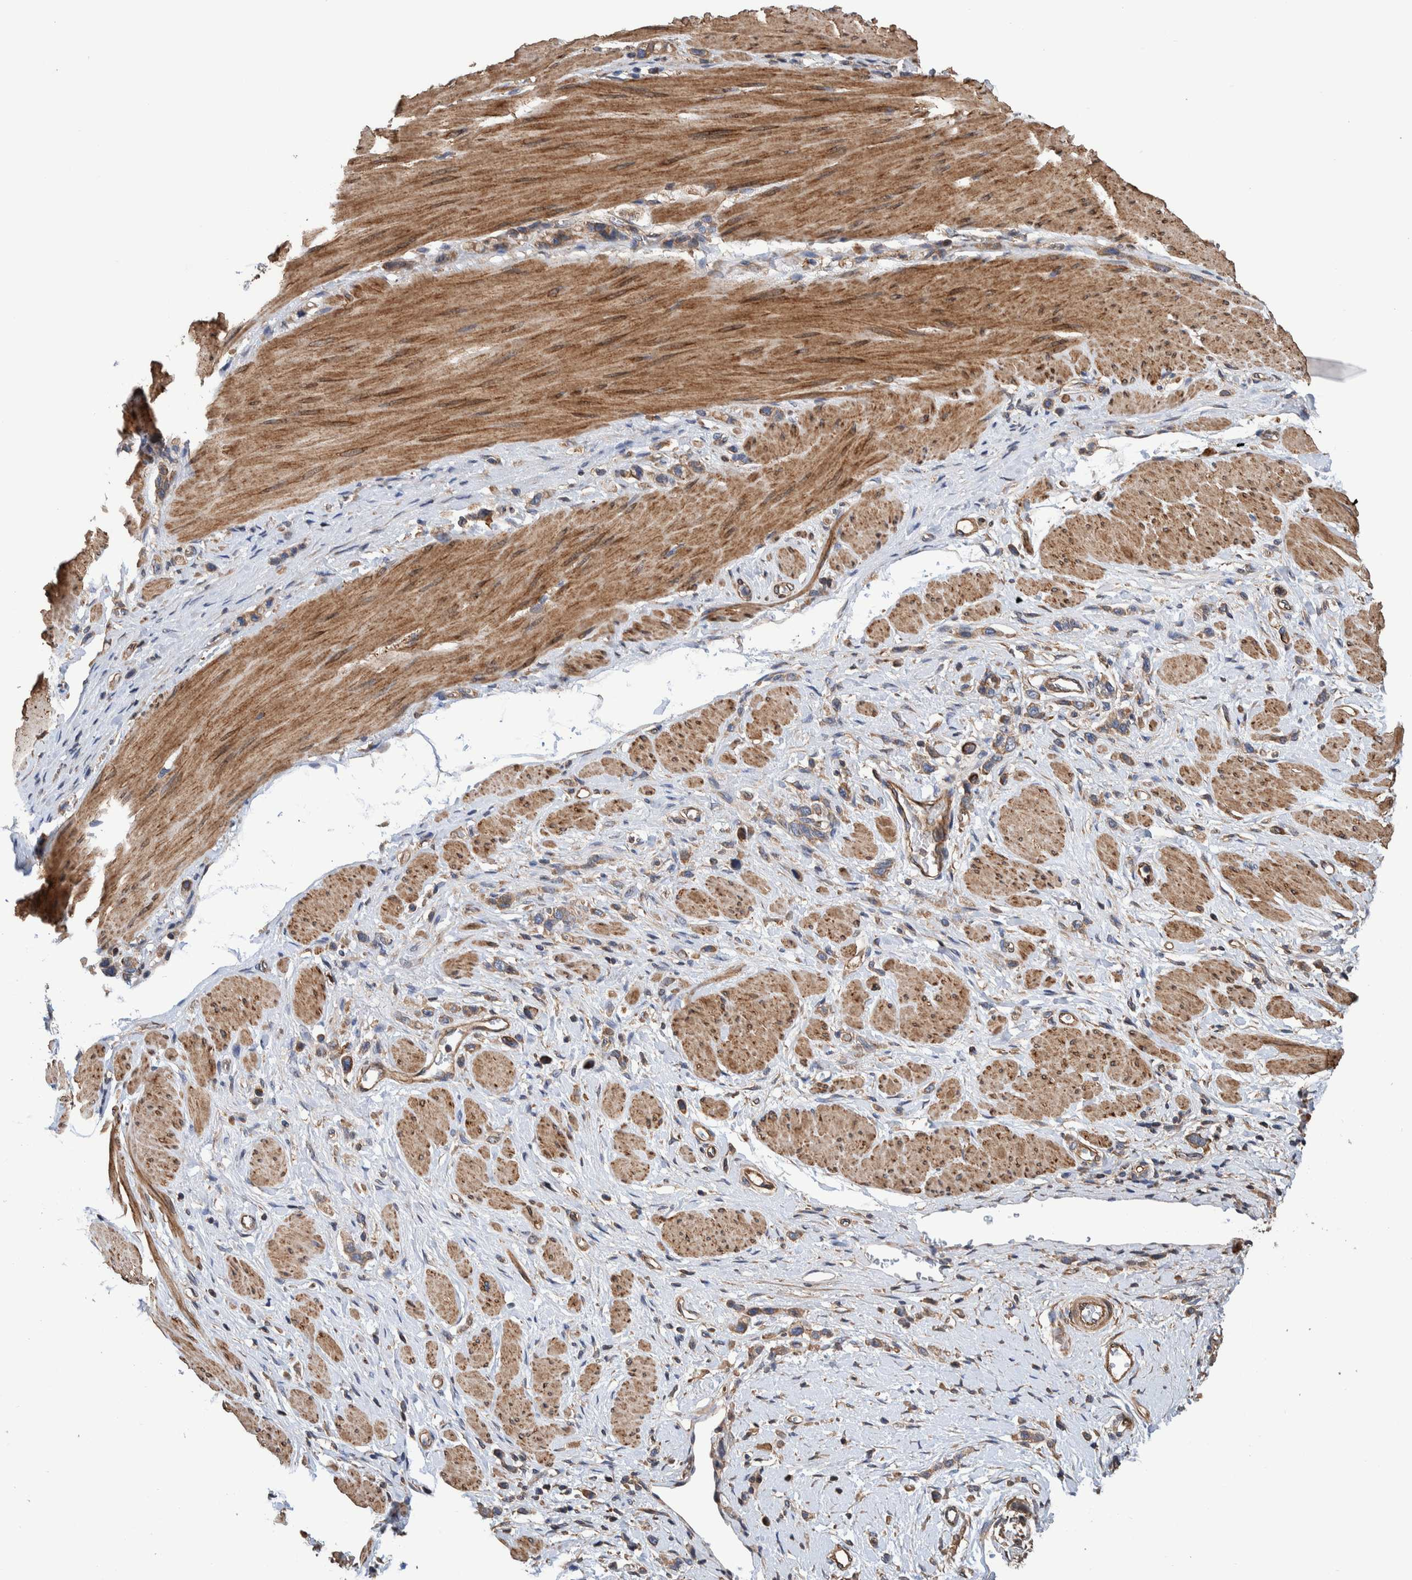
{"staining": {"intensity": "weak", "quantity": "25%-75%", "location": "cytoplasmic/membranous"}, "tissue": "stomach cancer", "cell_type": "Tumor cells", "image_type": "cancer", "snomed": [{"axis": "morphology", "description": "Adenocarcinoma, NOS"}, {"axis": "topography", "description": "Stomach"}], "caption": "IHC histopathology image of stomach cancer stained for a protein (brown), which demonstrates low levels of weak cytoplasmic/membranous positivity in about 25%-75% of tumor cells.", "gene": "SLC45A4", "patient": {"sex": "female", "age": 65}}